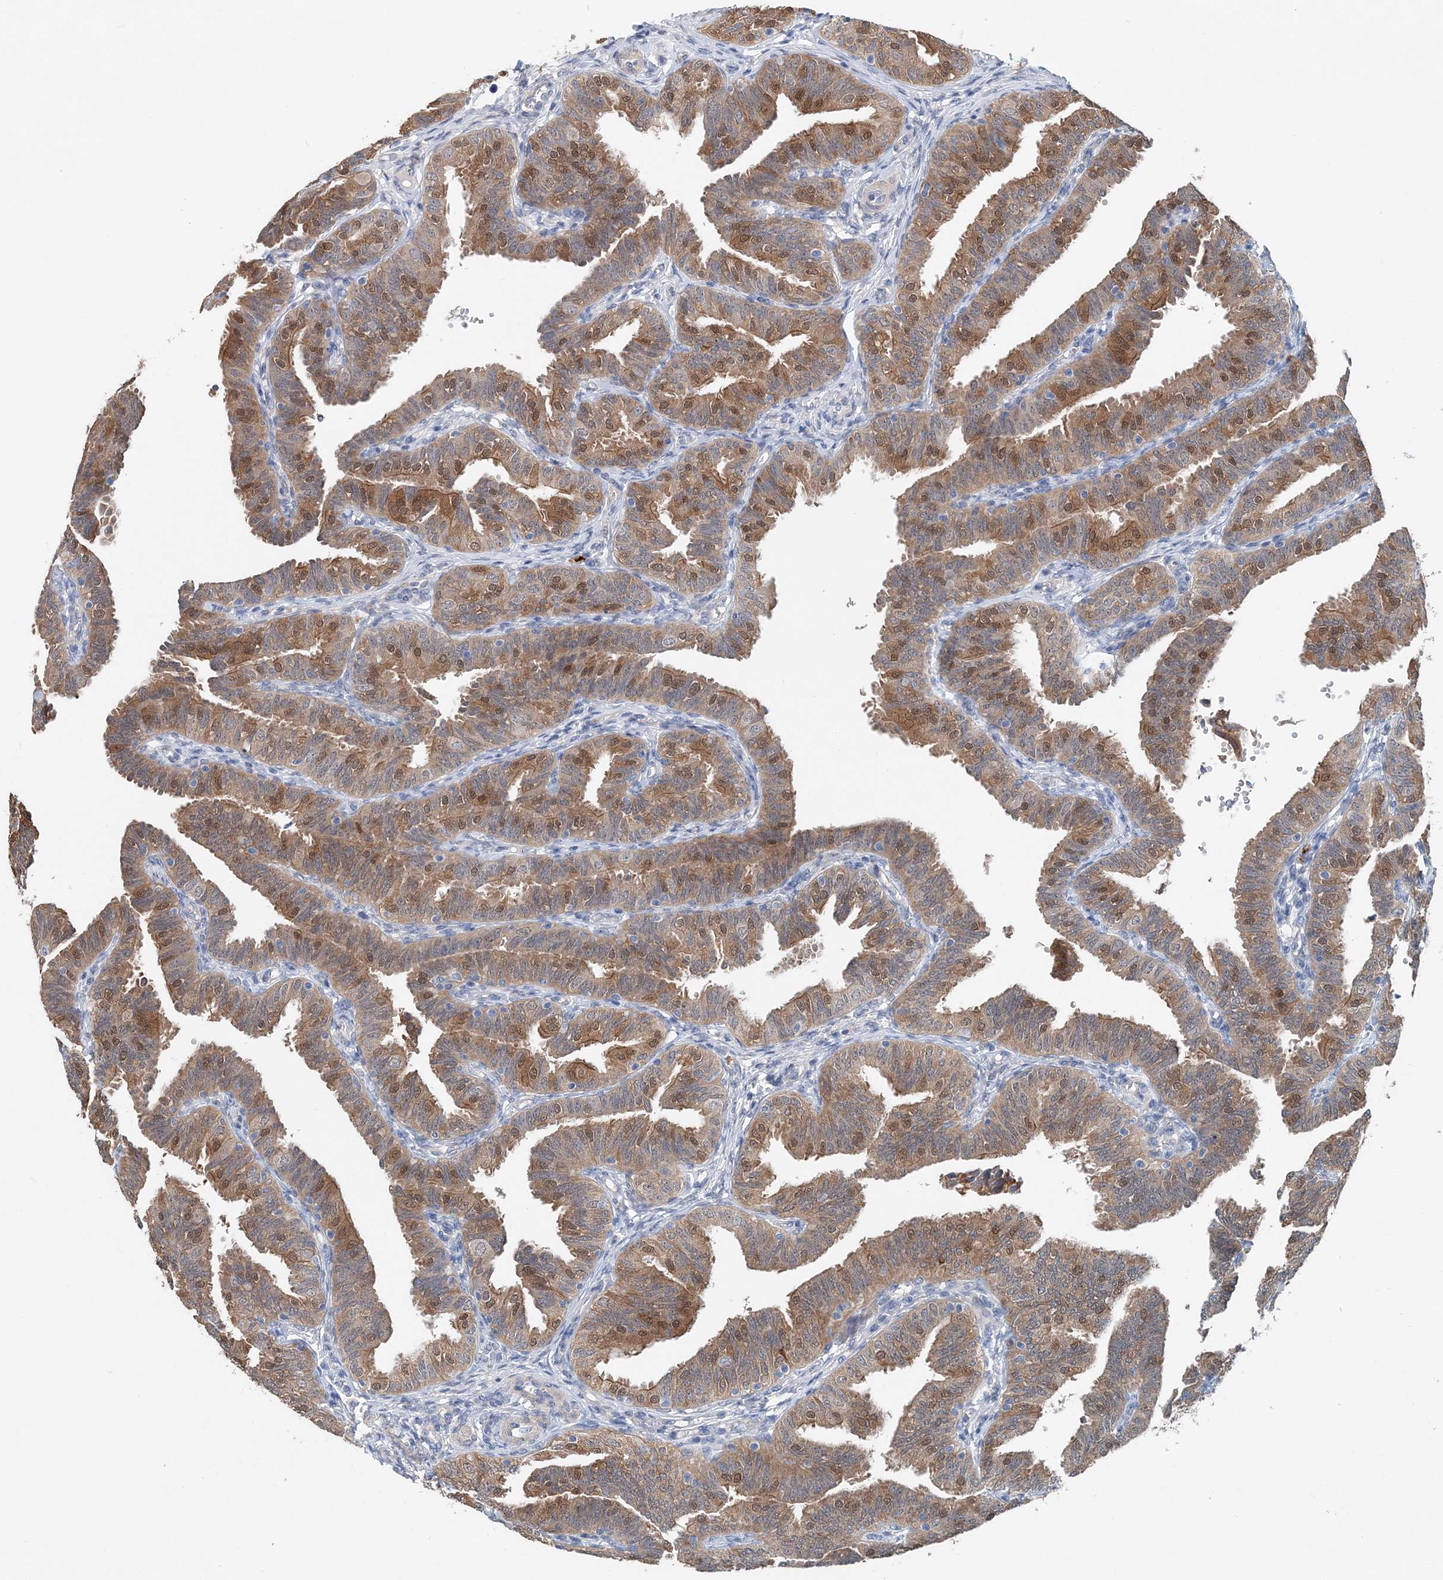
{"staining": {"intensity": "moderate", "quantity": ">75%", "location": "cytoplasmic/membranous,nuclear"}, "tissue": "fallopian tube", "cell_type": "Glandular cells", "image_type": "normal", "snomed": [{"axis": "morphology", "description": "Normal tissue, NOS"}, {"axis": "topography", "description": "Fallopian tube"}], "caption": "A histopathology image of human fallopian tube stained for a protein exhibits moderate cytoplasmic/membranous,nuclear brown staining in glandular cells. Nuclei are stained in blue.", "gene": "PFN2", "patient": {"sex": "female", "age": 35}}